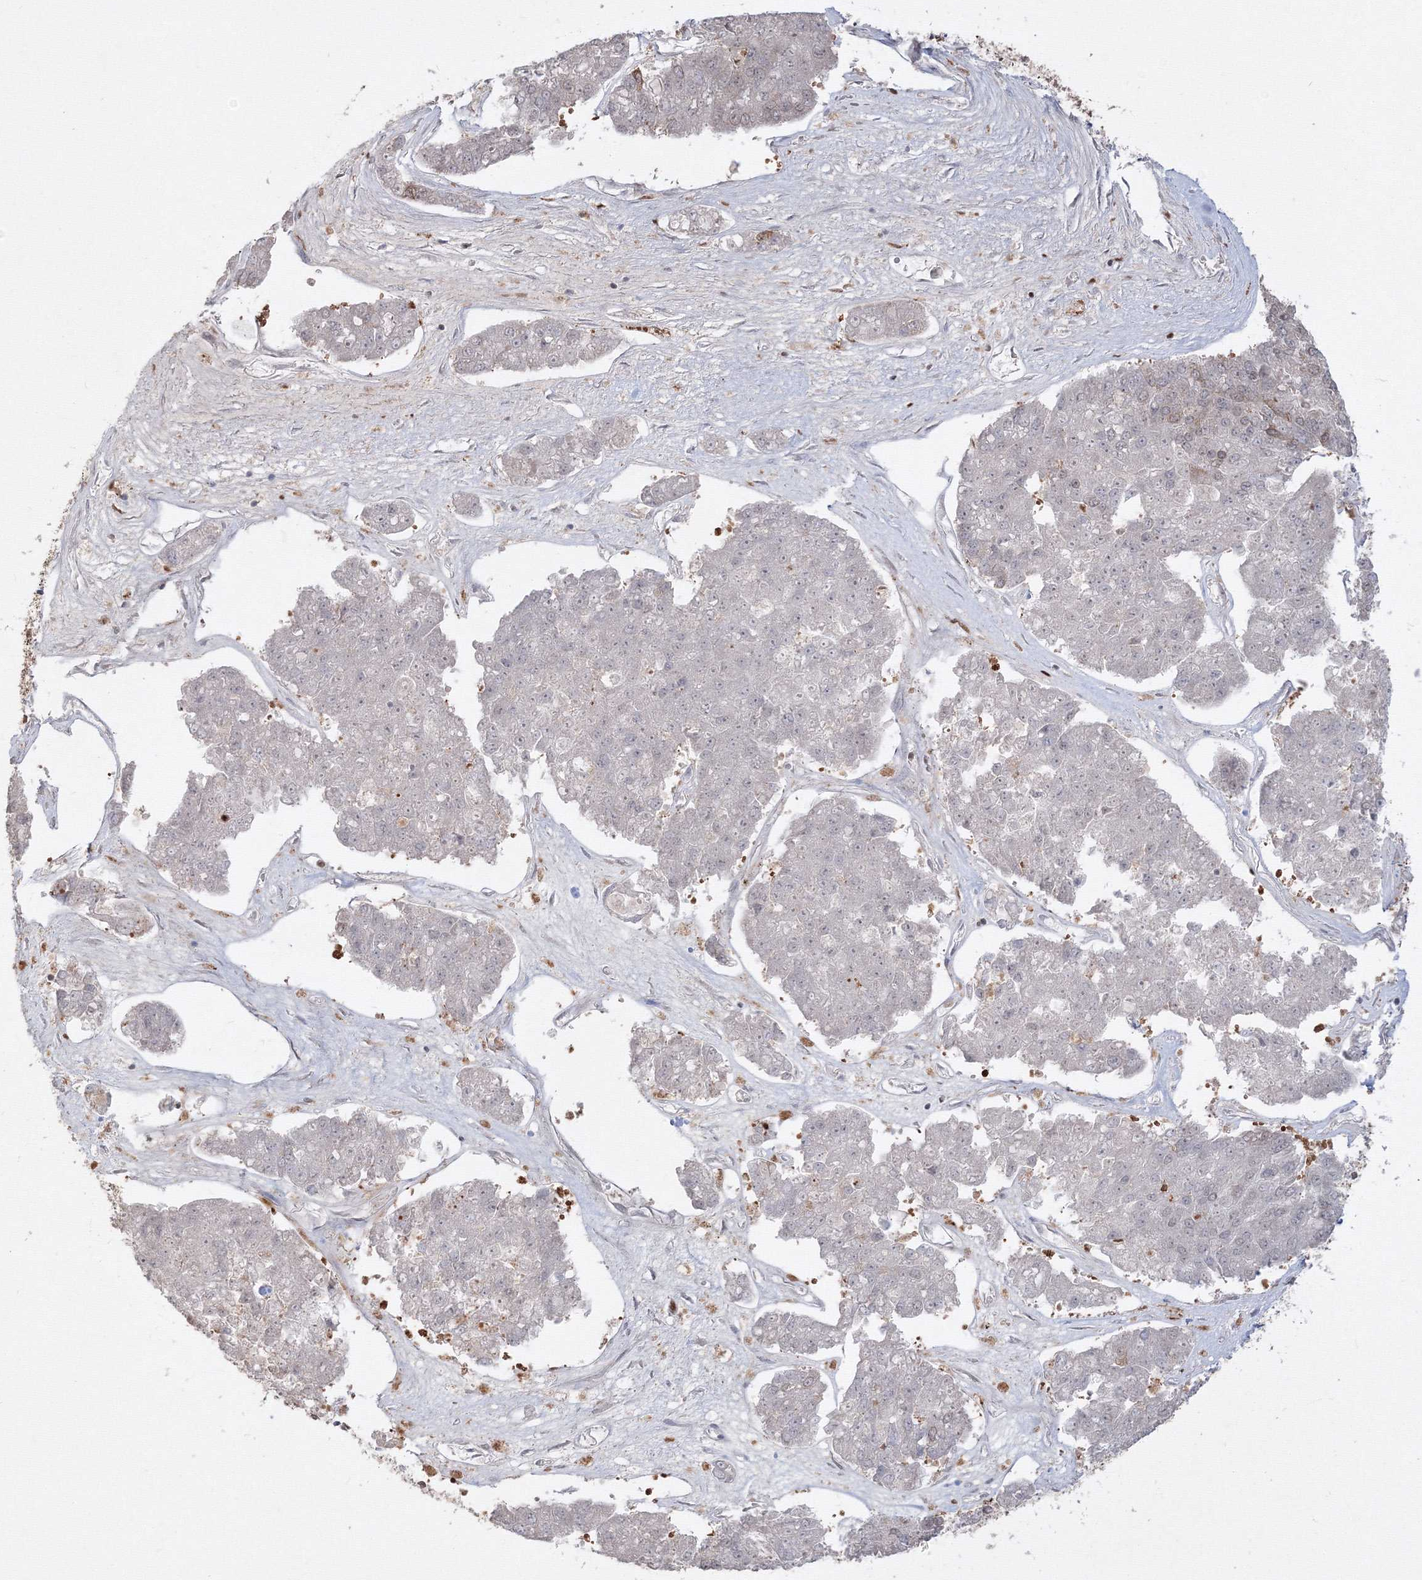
{"staining": {"intensity": "weak", "quantity": "<25%", "location": "cytoplasmic/membranous"}, "tissue": "pancreatic cancer", "cell_type": "Tumor cells", "image_type": "cancer", "snomed": [{"axis": "morphology", "description": "Adenocarcinoma, NOS"}, {"axis": "topography", "description": "Pancreas"}], "caption": "A high-resolution image shows immunohistochemistry (IHC) staining of adenocarcinoma (pancreatic), which displays no significant expression in tumor cells.", "gene": "TMEM50B", "patient": {"sex": "male", "age": 50}}